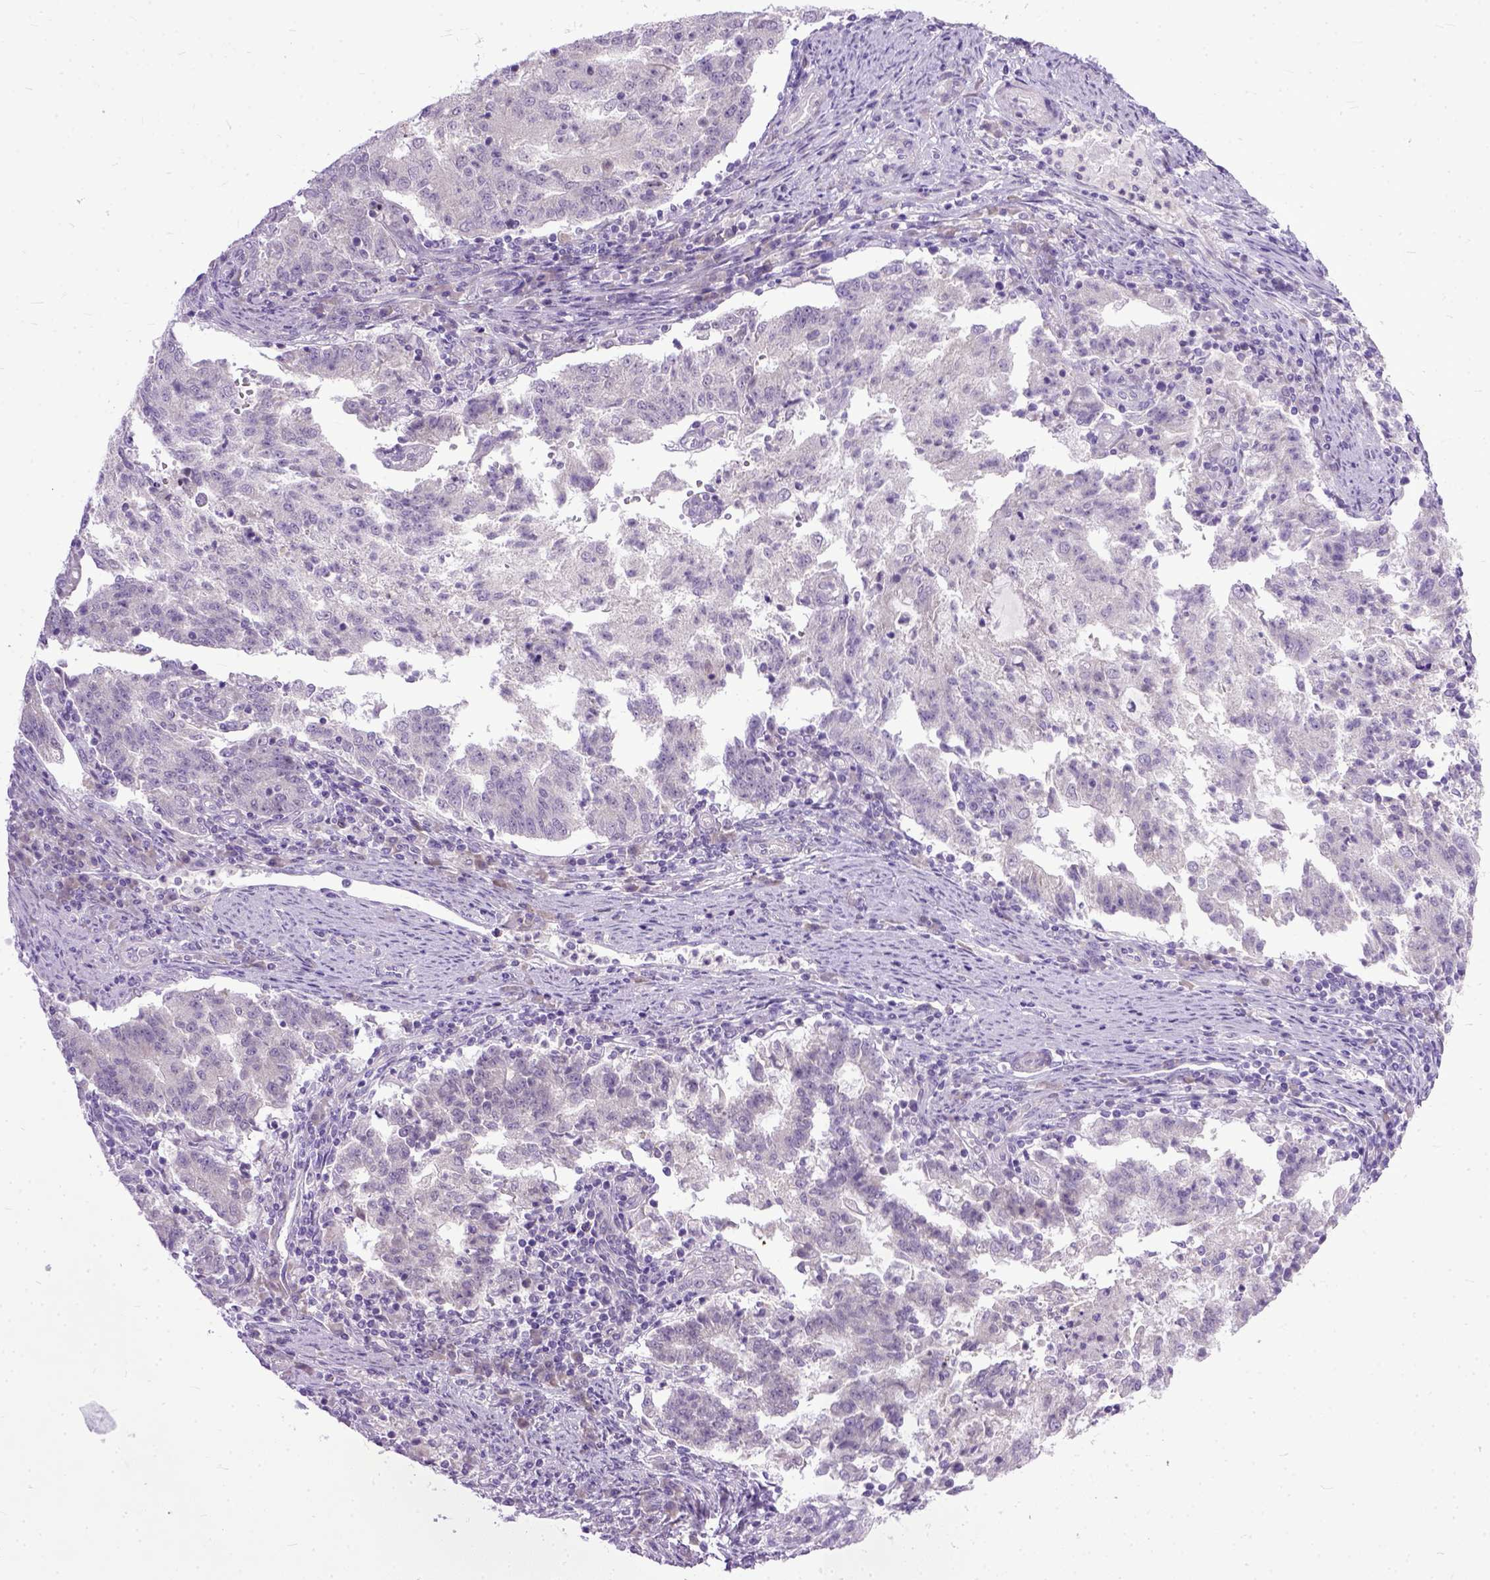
{"staining": {"intensity": "negative", "quantity": "none", "location": "none"}, "tissue": "endometrial cancer", "cell_type": "Tumor cells", "image_type": "cancer", "snomed": [{"axis": "morphology", "description": "Adenocarcinoma, NOS"}, {"axis": "topography", "description": "Endometrium"}], "caption": "Immunohistochemical staining of adenocarcinoma (endometrial) reveals no significant expression in tumor cells.", "gene": "TCEAL7", "patient": {"sex": "female", "age": 82}}